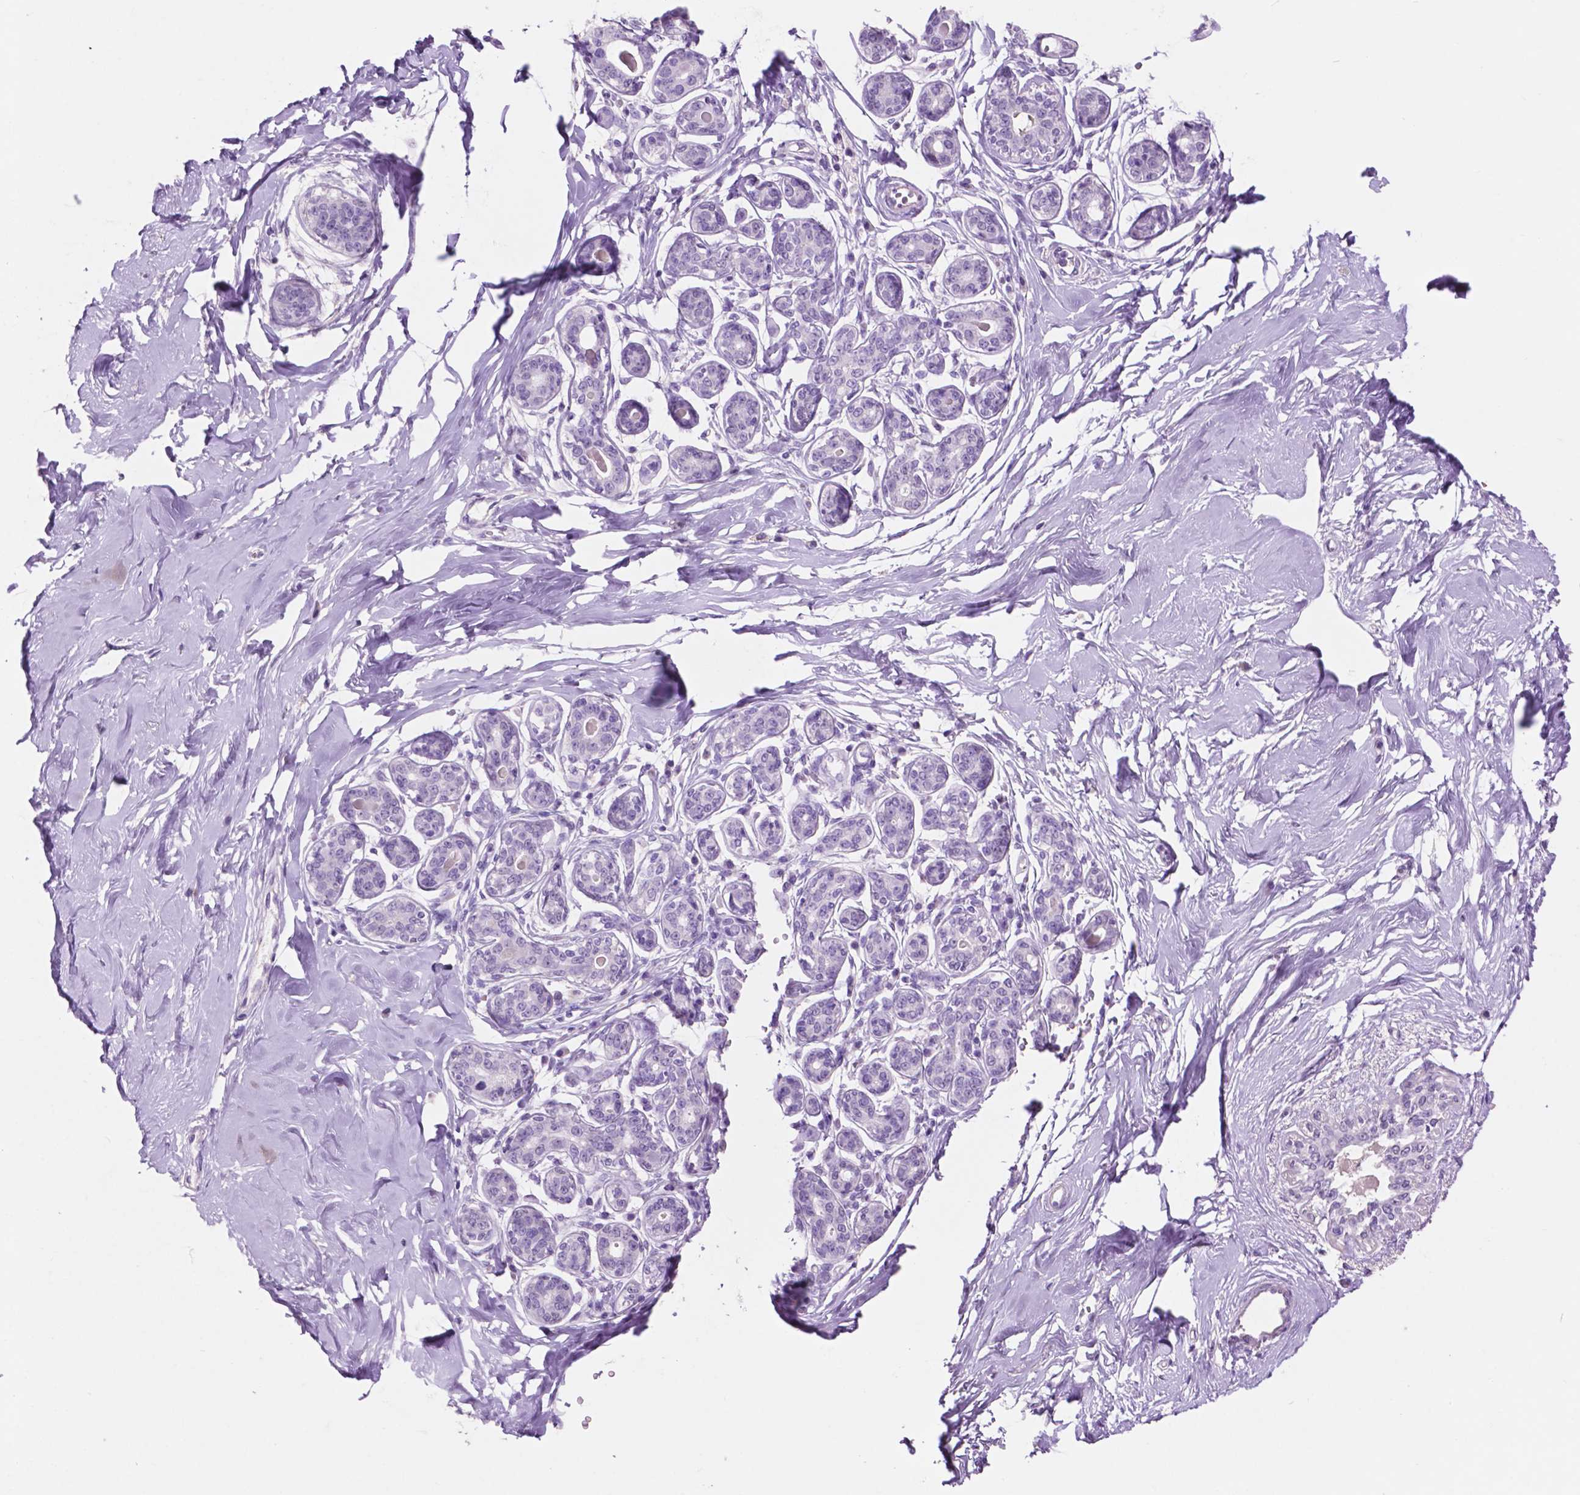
{"staining": {"intensity": "negative", "quantity": "none", "location": "none"}, "tissue": "breast", "cell_type": "Adipocytes", "image_type": "normal", "snomed": [{"axis": "morphology", "description": "Normal tissue, NOS"}, {"axis": "topography", "description": "Skin"}, {"axis": "topography", "description": "Breast"}], "caption": "DAB (3,3'-diaminobenzidine) immunohistochemical staining of unremarkable human breast shows no significant staining in adipocytes.", "gene": "IDO1", "patient": {"sex": "female", "age": 43}}